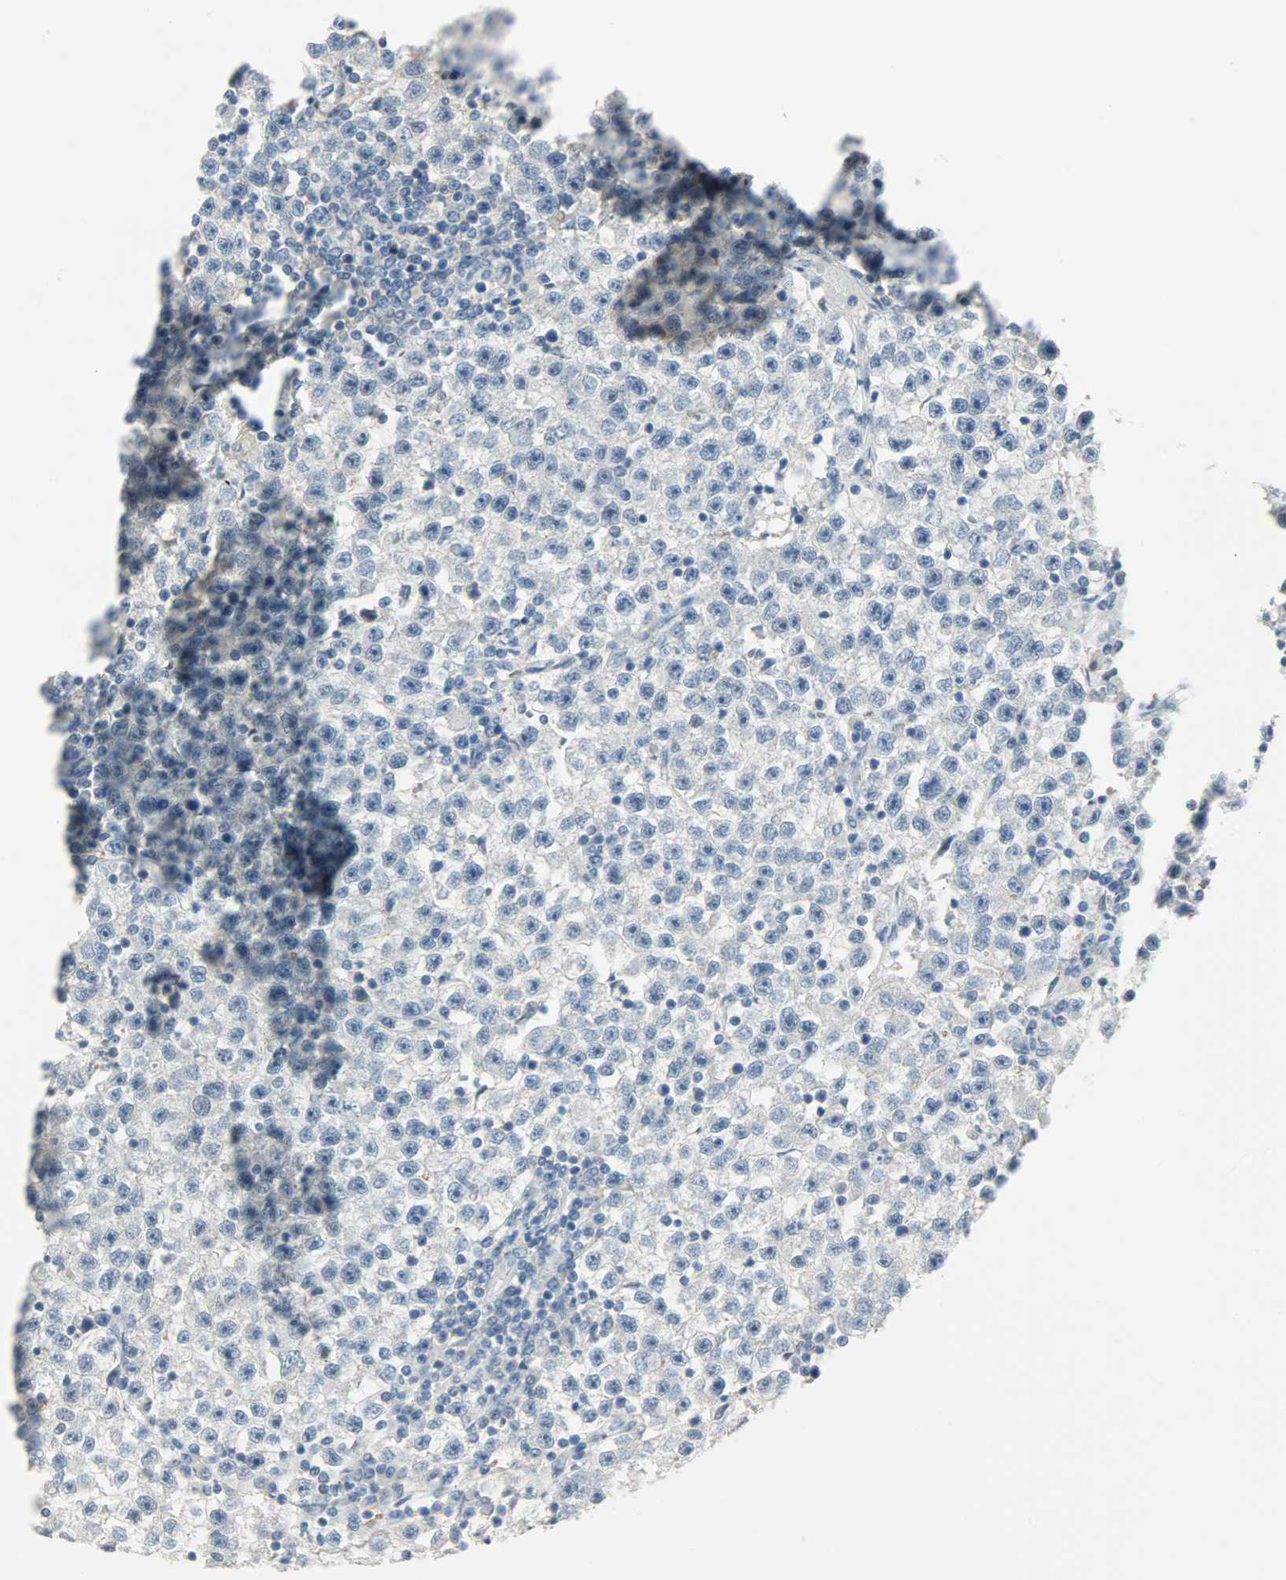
{"staining": {"intensity": "negative", "quantity": "none", "location": "none"}, "tissue": "testis cancer", "cell_type": "Tumor cells", "image_type": "cancer", "snomed": [{"axis": "morphology", "description": "Seminoma, NOS"}, {"axis": "topography", "description": "Testis"}], "caption": "Tumor cells are negative for brown protein staining in testis cancer (seminoma). (DAB immunohistochemistry (IHC) visualized using brightfield microscopy, high magnification).", "gene": "PPARG", "patient": {"sex": "male", "age": 22}}